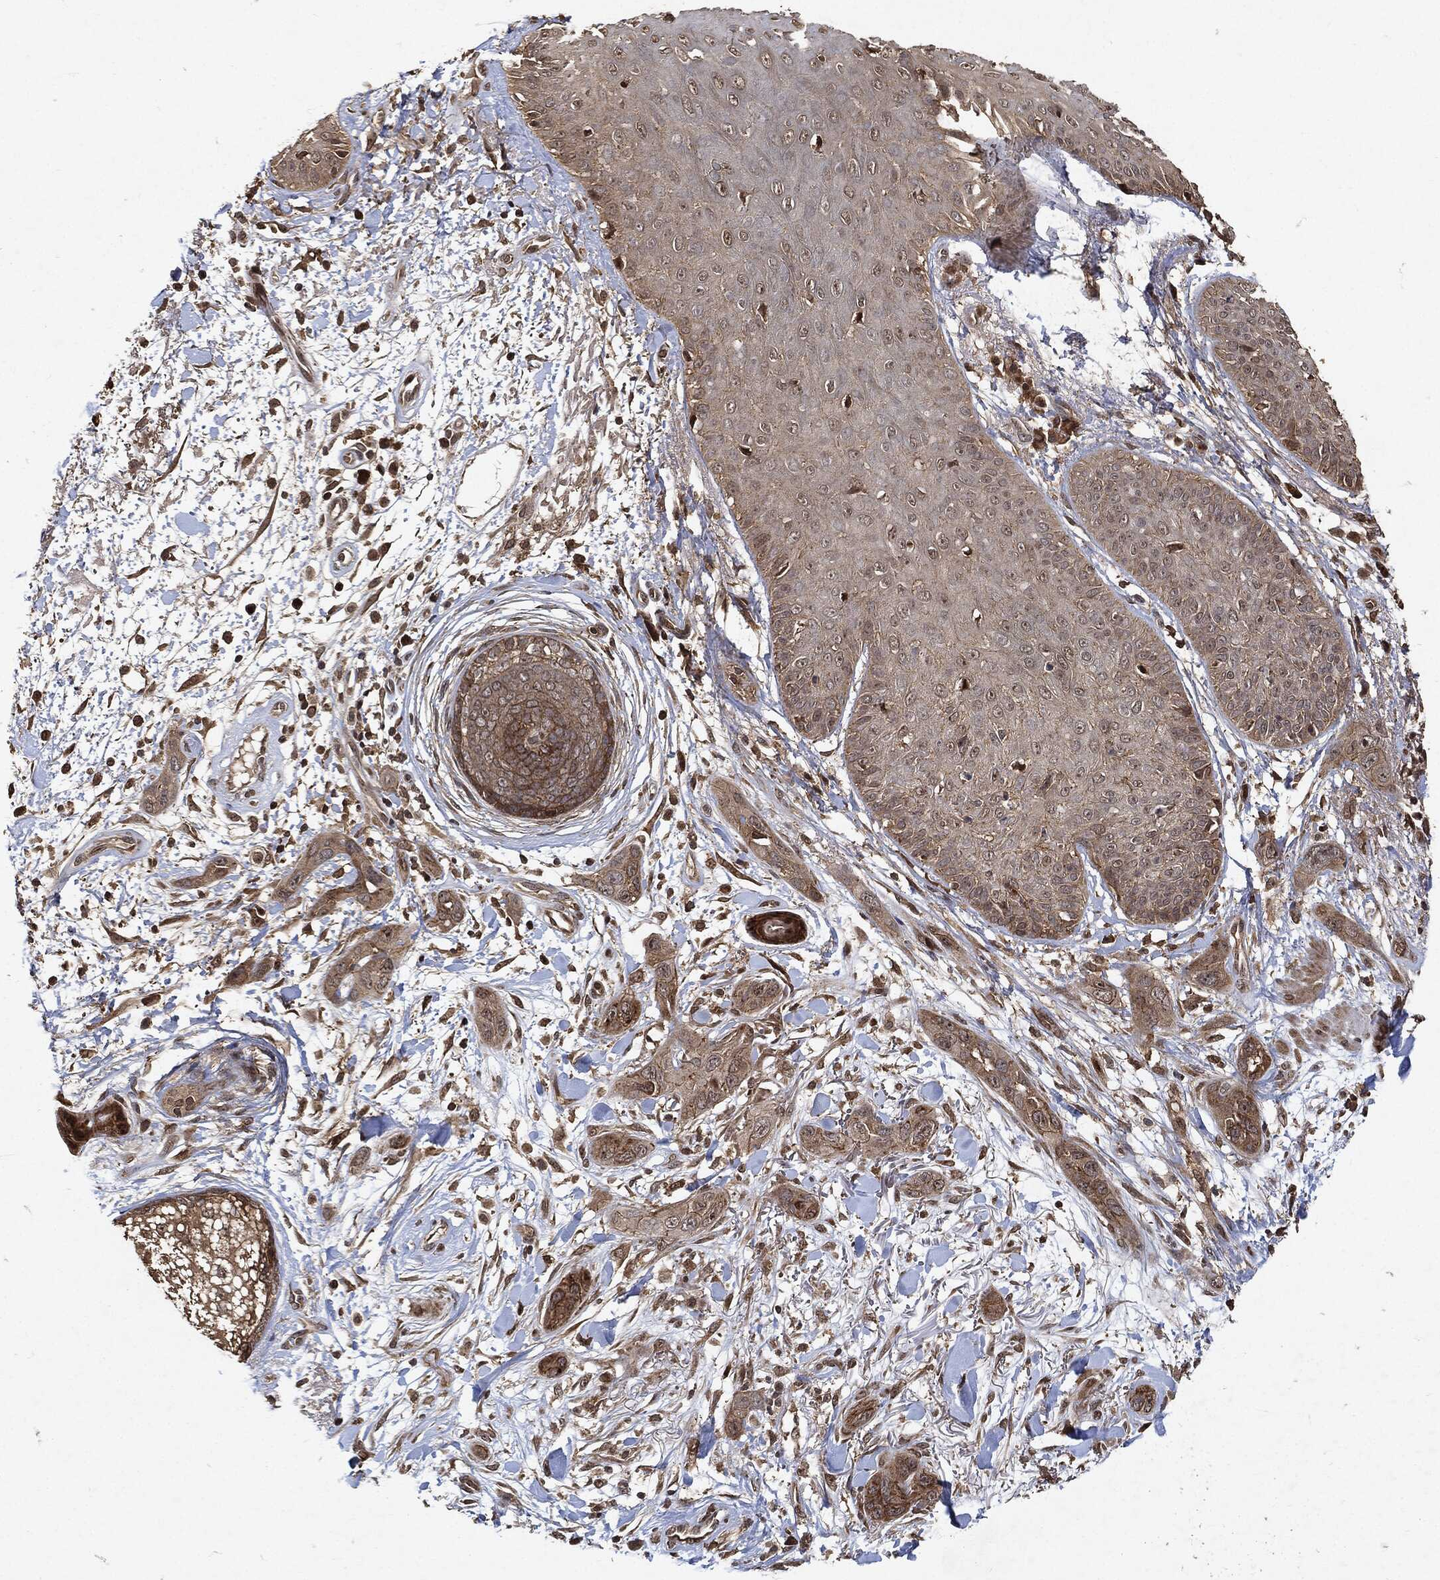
{"staining": {"intensity": "weak", "quantity": ">75%", "location": "cytoplasmic/membranous"}, "tissue": "skin cancer", "cell_type": "Tumor cells", "image_type": "cancer", "snomed": [{"axis": "morphology", "description": "Squamous cell carcinoma, NOS"}, {"axis": "topography", "description": "Skin"}], "caption": "This micrograph demonstrates immunohistochemistry staining of human skin cancer, with low weak cytoplasmic/membranous positivity in approximately >75% of tumor cells.", "gene": "ZNF226", "patient": {"sex": "male", "age": 78}}